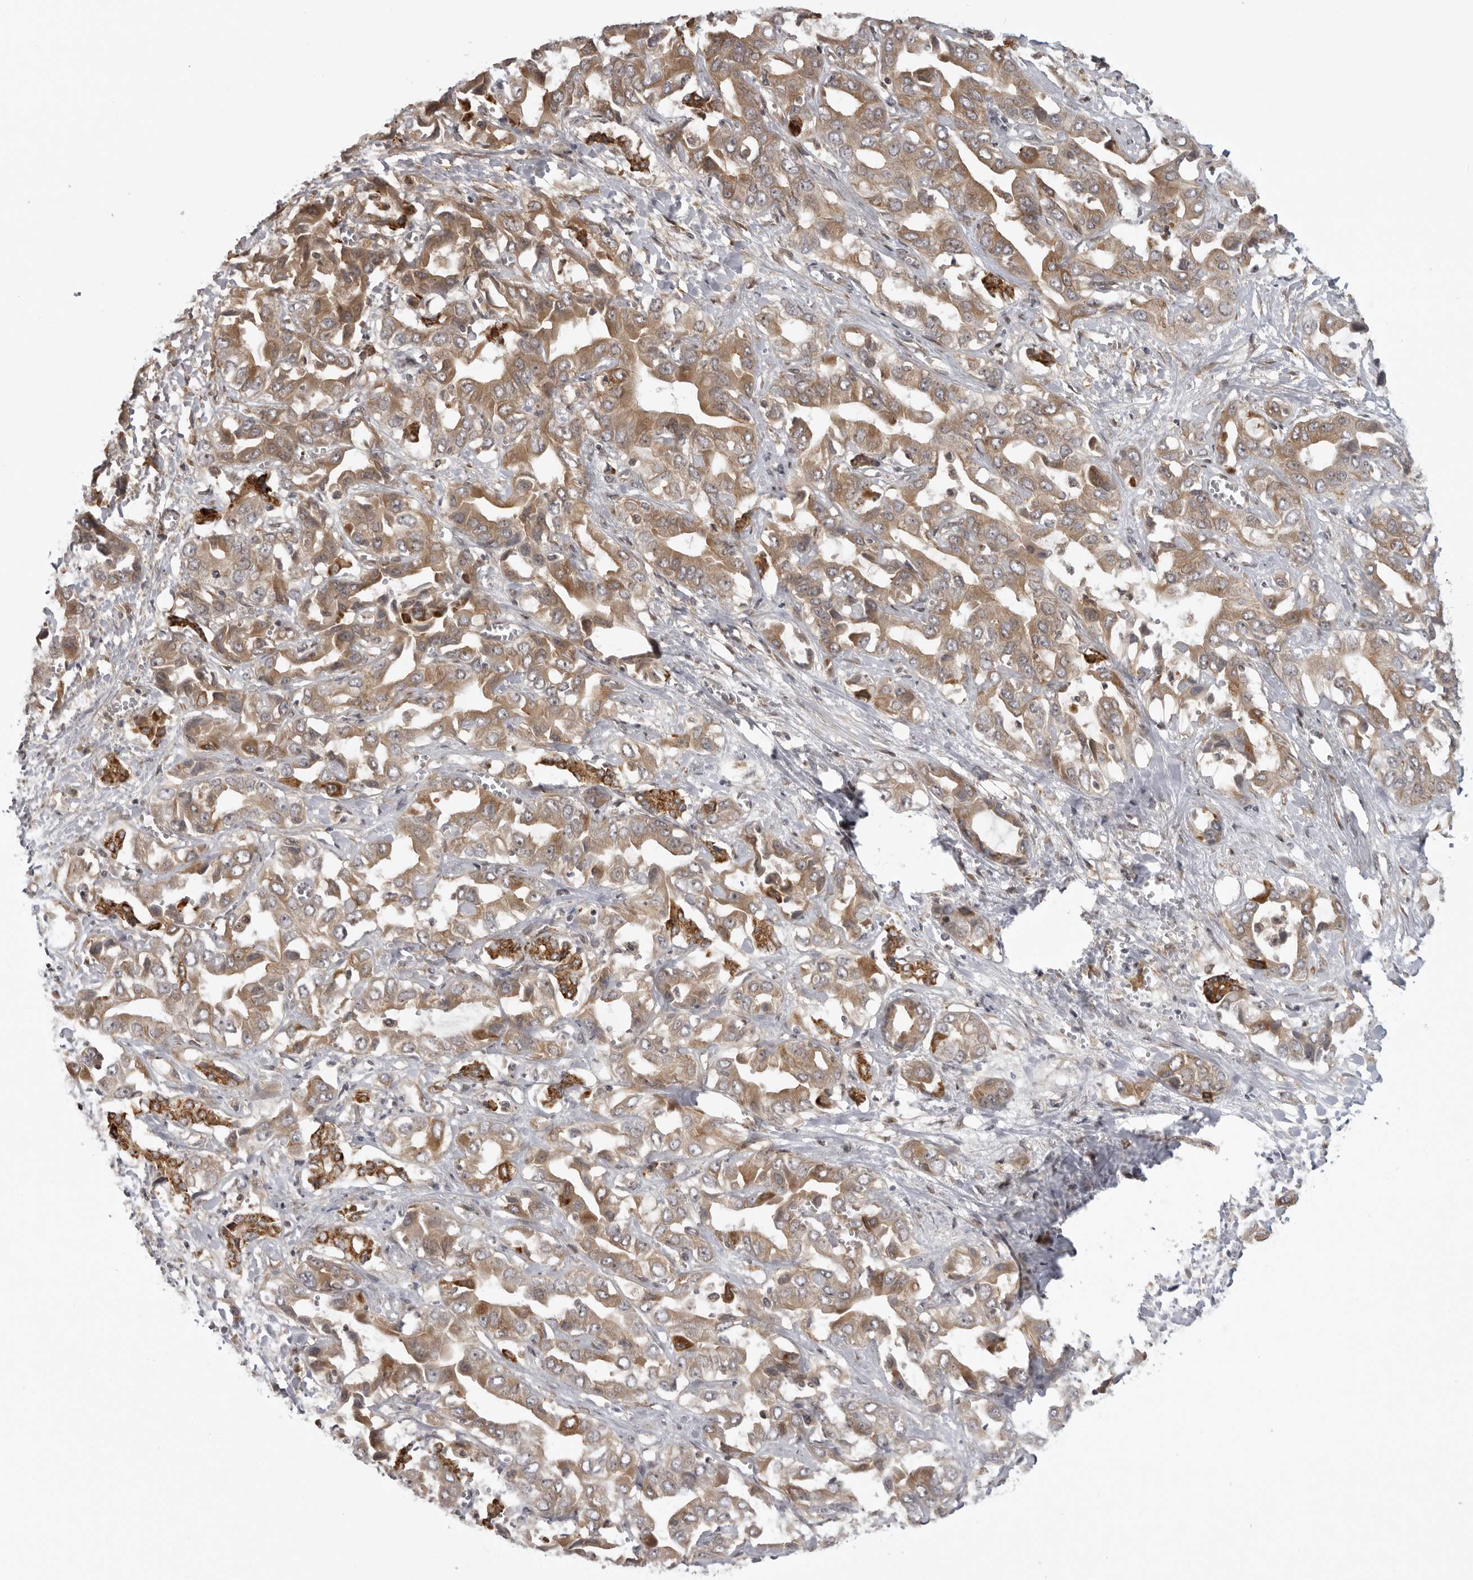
{"staining": {"intensity": "moderate", "quantity": ">75%", "location": "cytoplasmic/membranous"}, "tissue": "liver cancer", "cell_type": "Tumor cells", "image_type": "cancer", "snomed": [{"axis": "morphology", "description": "Cholangiocarcinoma"}, {"axis": "topography", "description": "Liver"}], "caption": "Immunohistochemical staining of human cholangiocarcinoma (liver) exhibits medium levels of moderate cytoplasmic/membranous protein positivity in approximately >75% of tumor cells.", "gene": "DNAH14", "patient": {"sex": "female", "age": 52}}